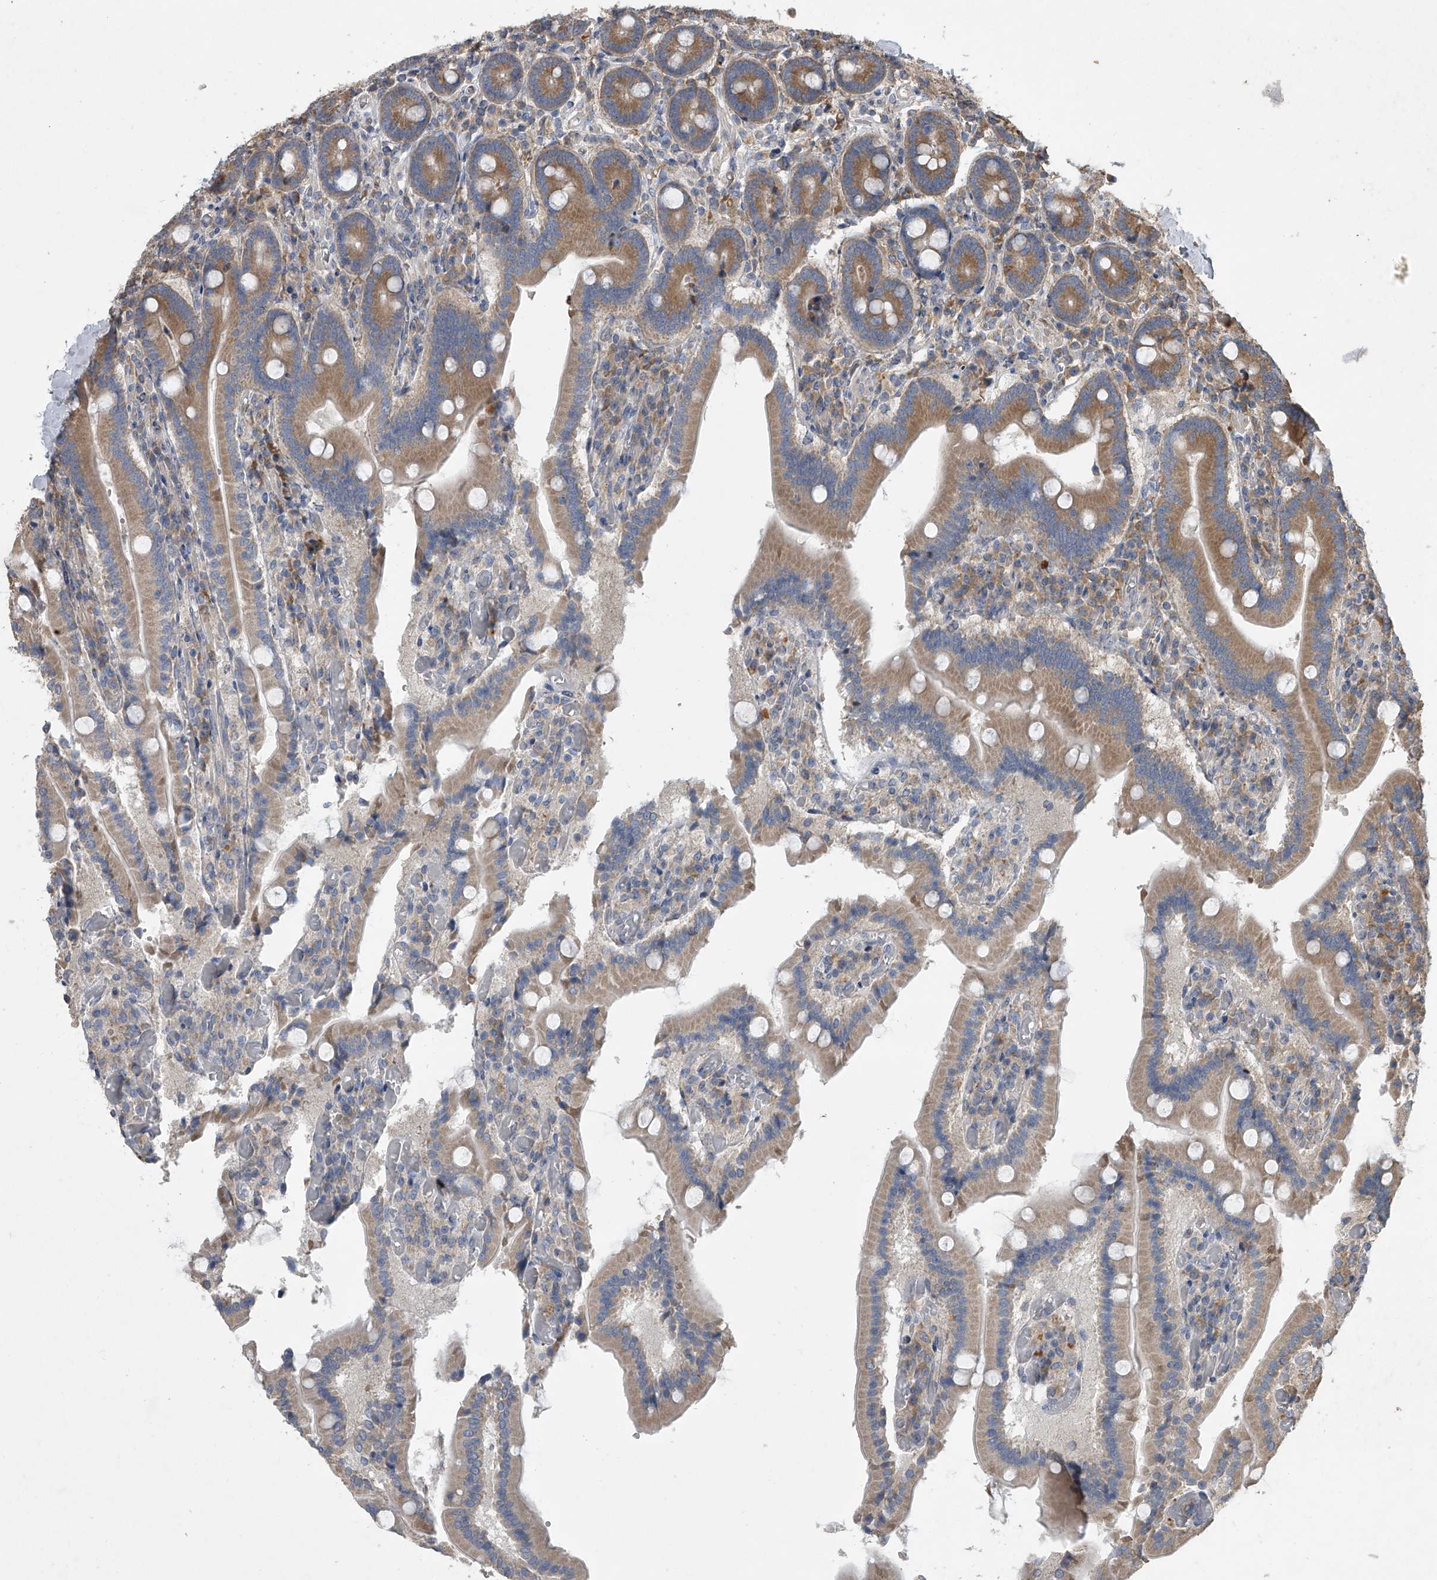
{"staining": {"intensity": "moderate", "quantity": ">75%", "location": "cytoplasmic/membranous"}, "tissue": "duodenum", "cell_type": "Glandular cells", "image_type": "normal", "snomed": [{"axis": "morphology", "description": "Normal tissue, NOS"}, {"axis": "topography", "description": "Duodenum"}], "caption": "Immunohistochemistry (IHC) (DAB) staining of unremarkable human duodenum demonstrates moderate cytoplasmic/membranous protein positivity in about >75% of glandular cells. The staining was performed using DAB to visualize the protein expression in brown, while the nuclei were stained in blue with hematoxylin (Magnification: 20x).", "gene": "DOCK9", "patient": {"sex": "female", "age": 62}}